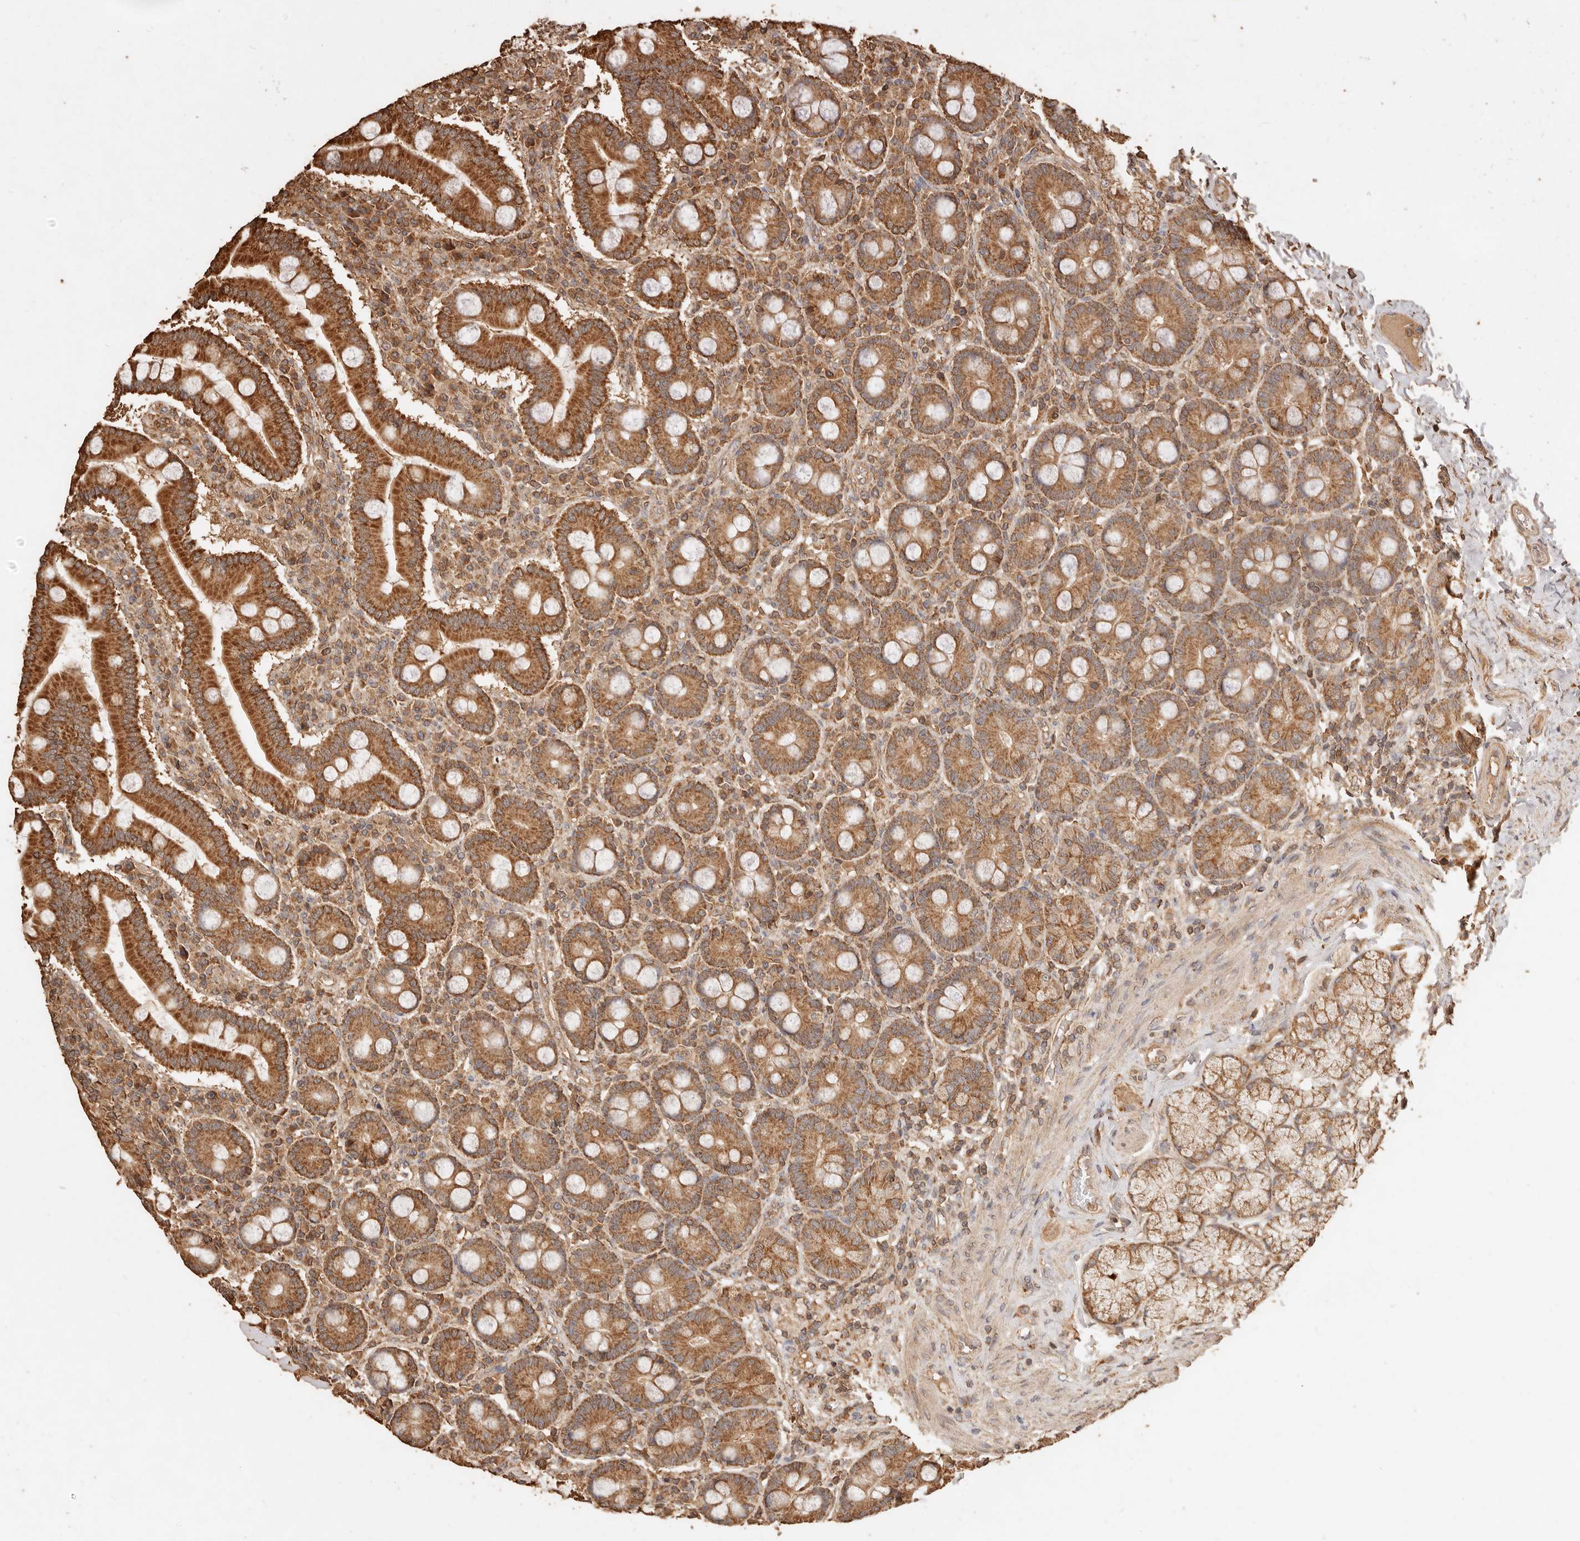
{"staining": {"intensity": "strong", "quantity": ">75%", "location": "cytoplasmic/membranous"}, "tissue": "duodenum", "cell_type": "Glandular cells", "image_type": "normal", "snomed": [{"axis": "morphology", "description": "Normal tissue, NOS"}, {"axis": "topography", "description": "Duodenum"}], "caption": "This photomicrograph exhibits IHC staining of normal duodenum, with high strong cytoplasmic/membranous staining in approximately >75% of glandular cells.", "gene": "FAM180B", "patient": {"sex": "male", "age": 50}}